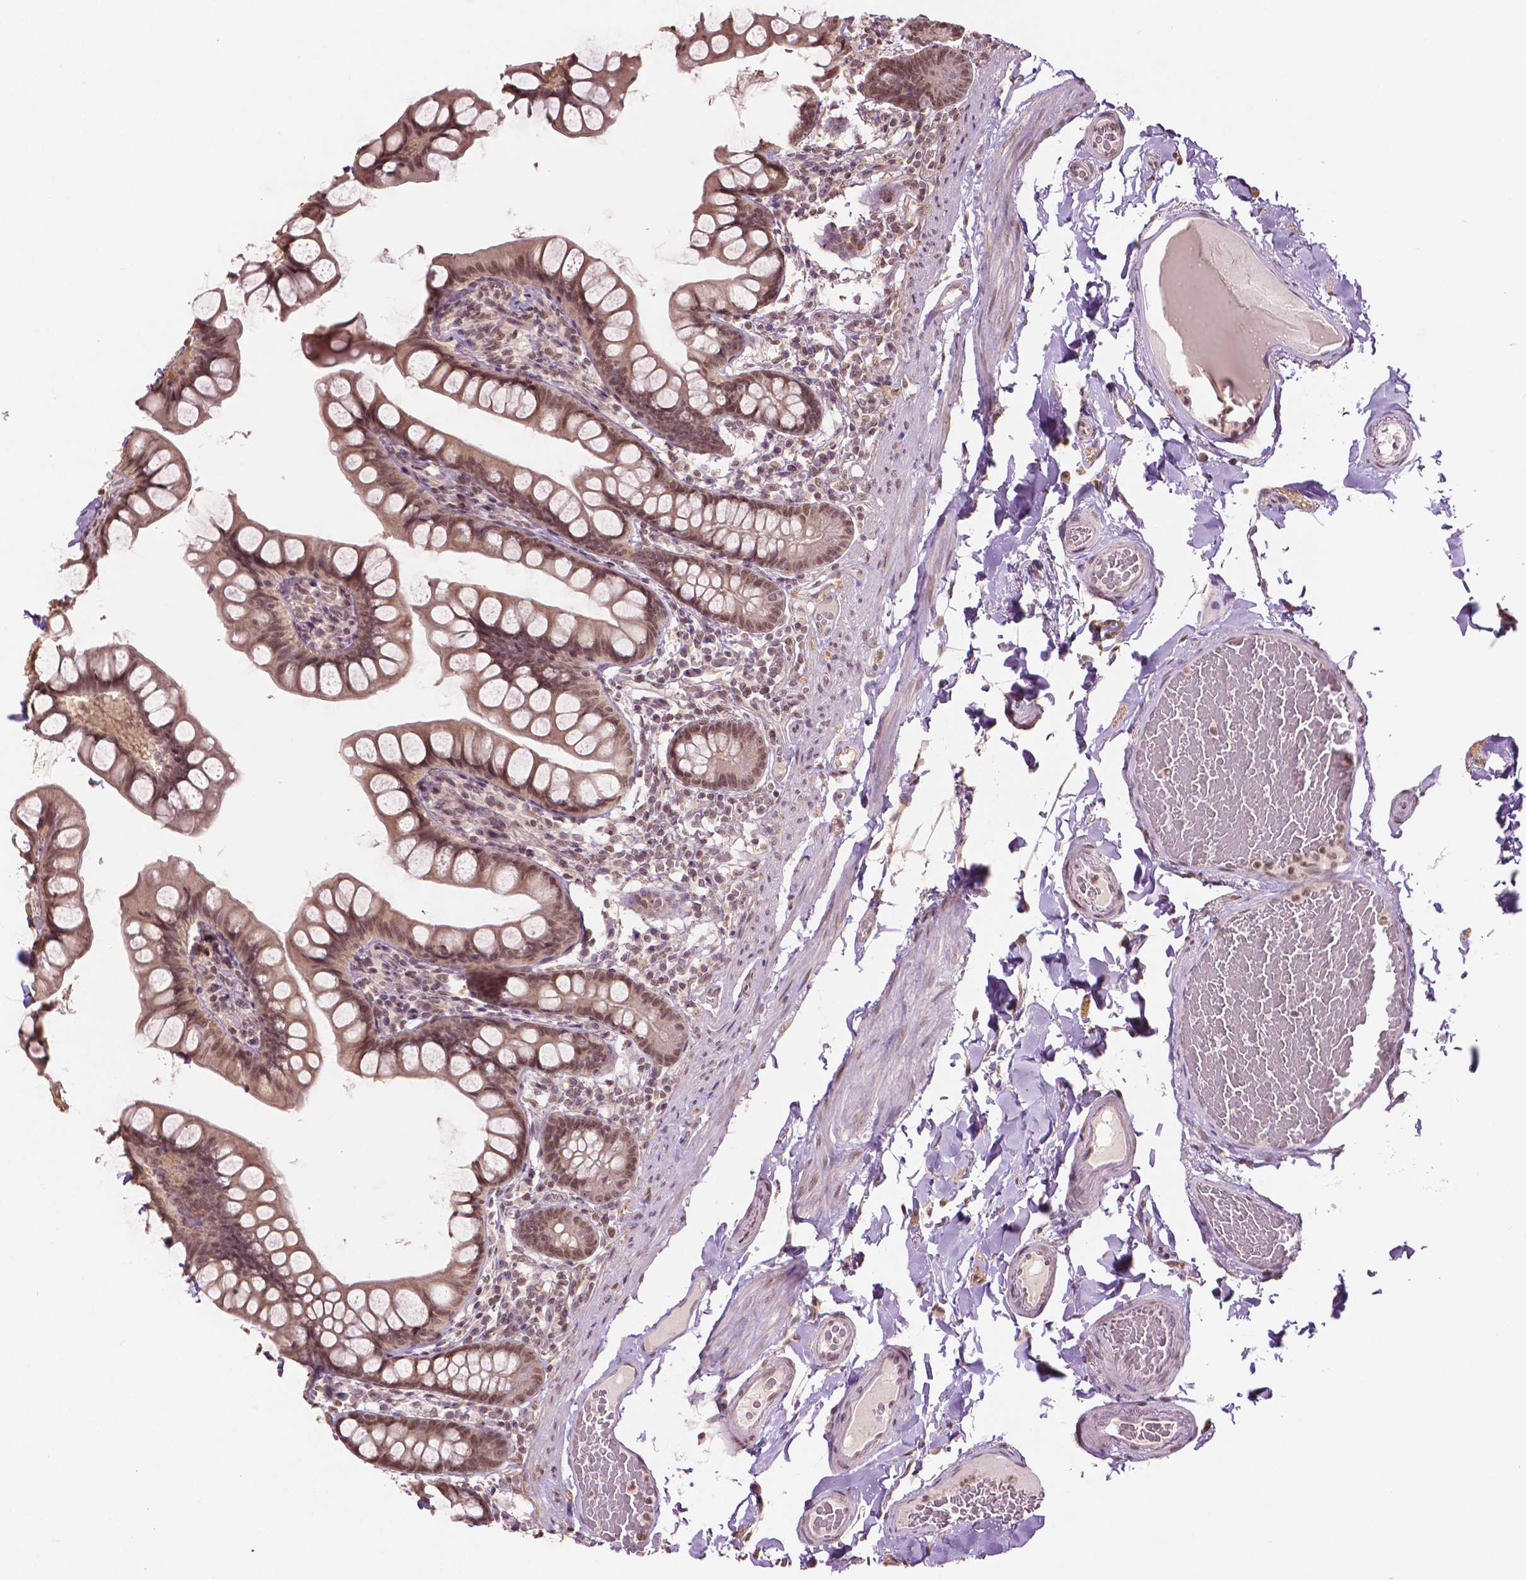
{"staining": {"intensity": "moderate", "quantity": ">75%", "location": "nuclear"}, "tissue": "small intestine", "cell_type": "Glandular cells", "image_type": "normal", "snomed": [{"axis": "morphology", "description": "Normal tissue, NOS"}, {"axis": "topography", "description": "Small intestine"}], "caption": "Immunohistochemical staining of normal small intestine exhibits medium levels of moderate nuclear positivity in approximately >75% of glandular cells.", "gene": "DEK", "patient": {"sex": "male", "age": 70}}